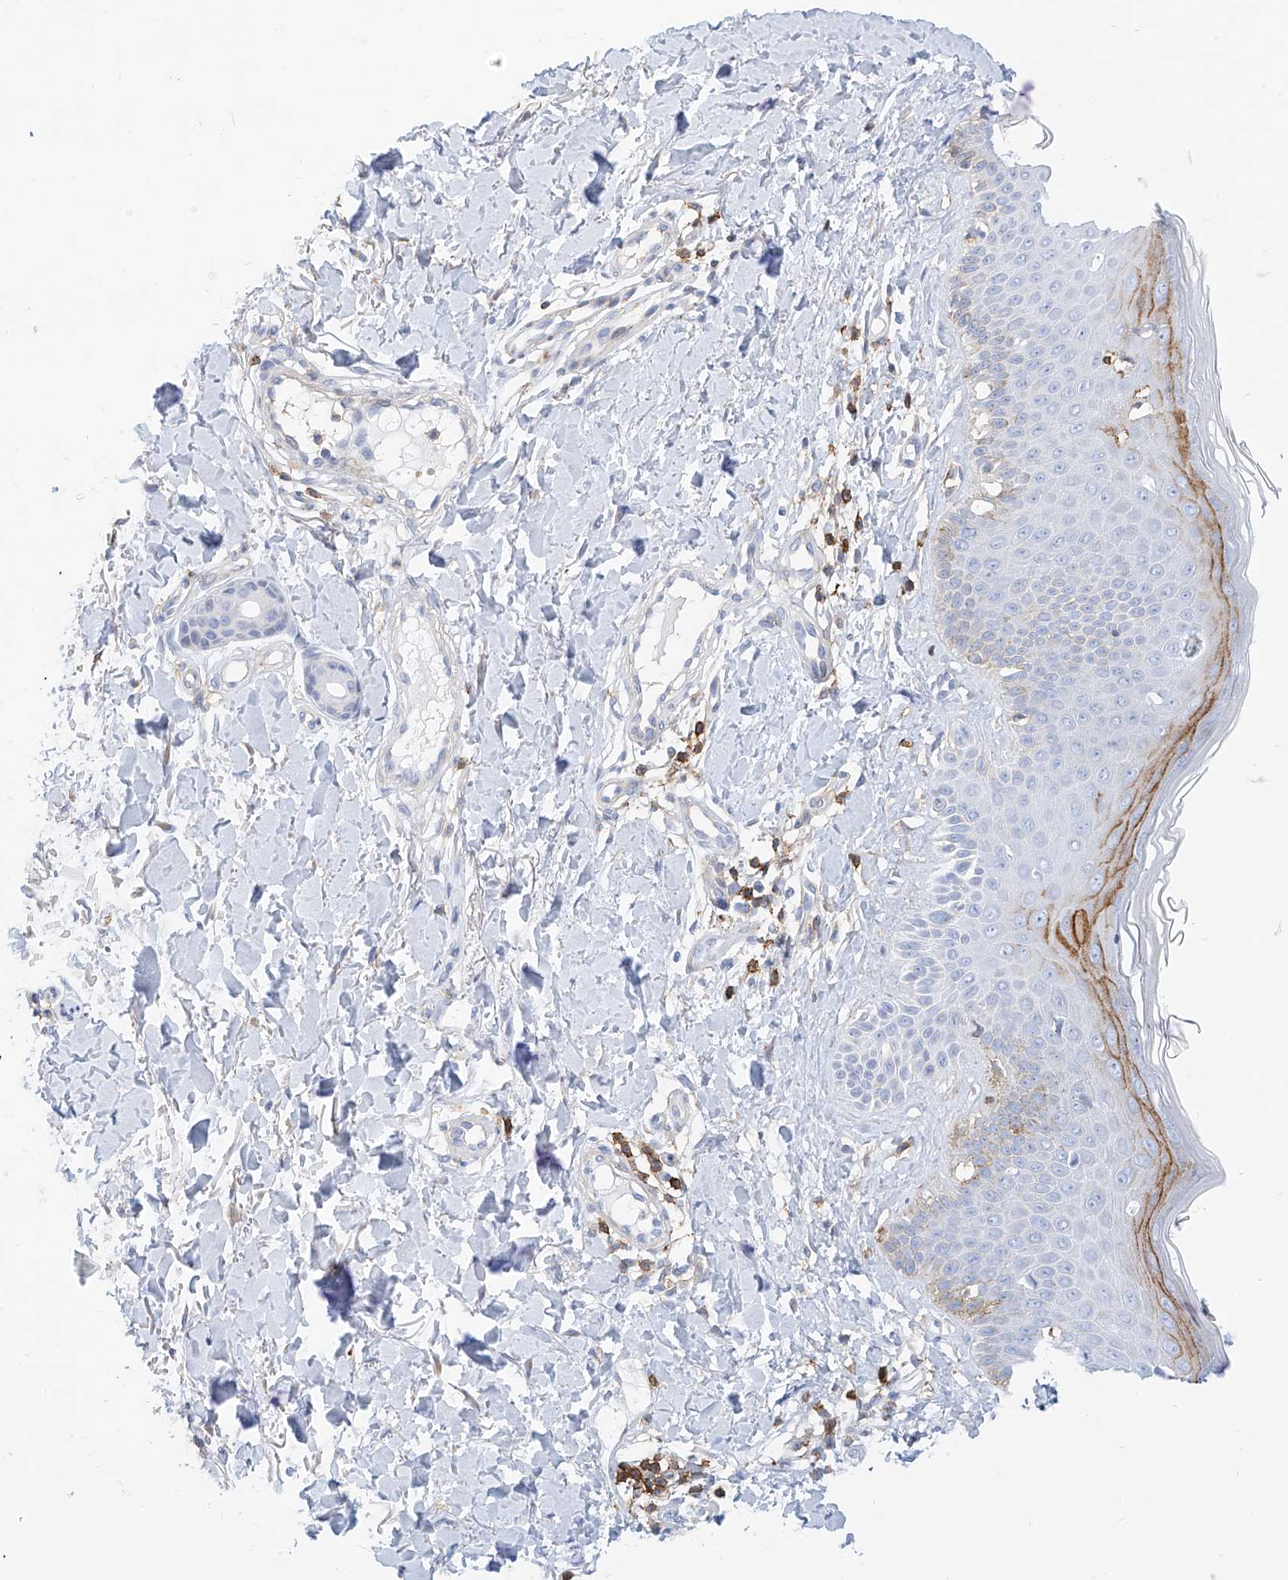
{"staining": {"intensity": "negative", "quantity": "none", "location": "none"}, "tissue": "skin", "cell_type": "Fibroblasts", "image_type": "normal", "snomed": [{"axis": "morphology", "description": "Normal tissue, NOS"}, {"axis": "topography", "description": "Skin"}], "caption": "DAB (3,3'-diaminobenzidine) immunohistochemical staining of benign skin exhibits no significant positivity in fibroblasts.", "gene": "TXNDC9", "patient": {"sex": "male", "age": 52}}